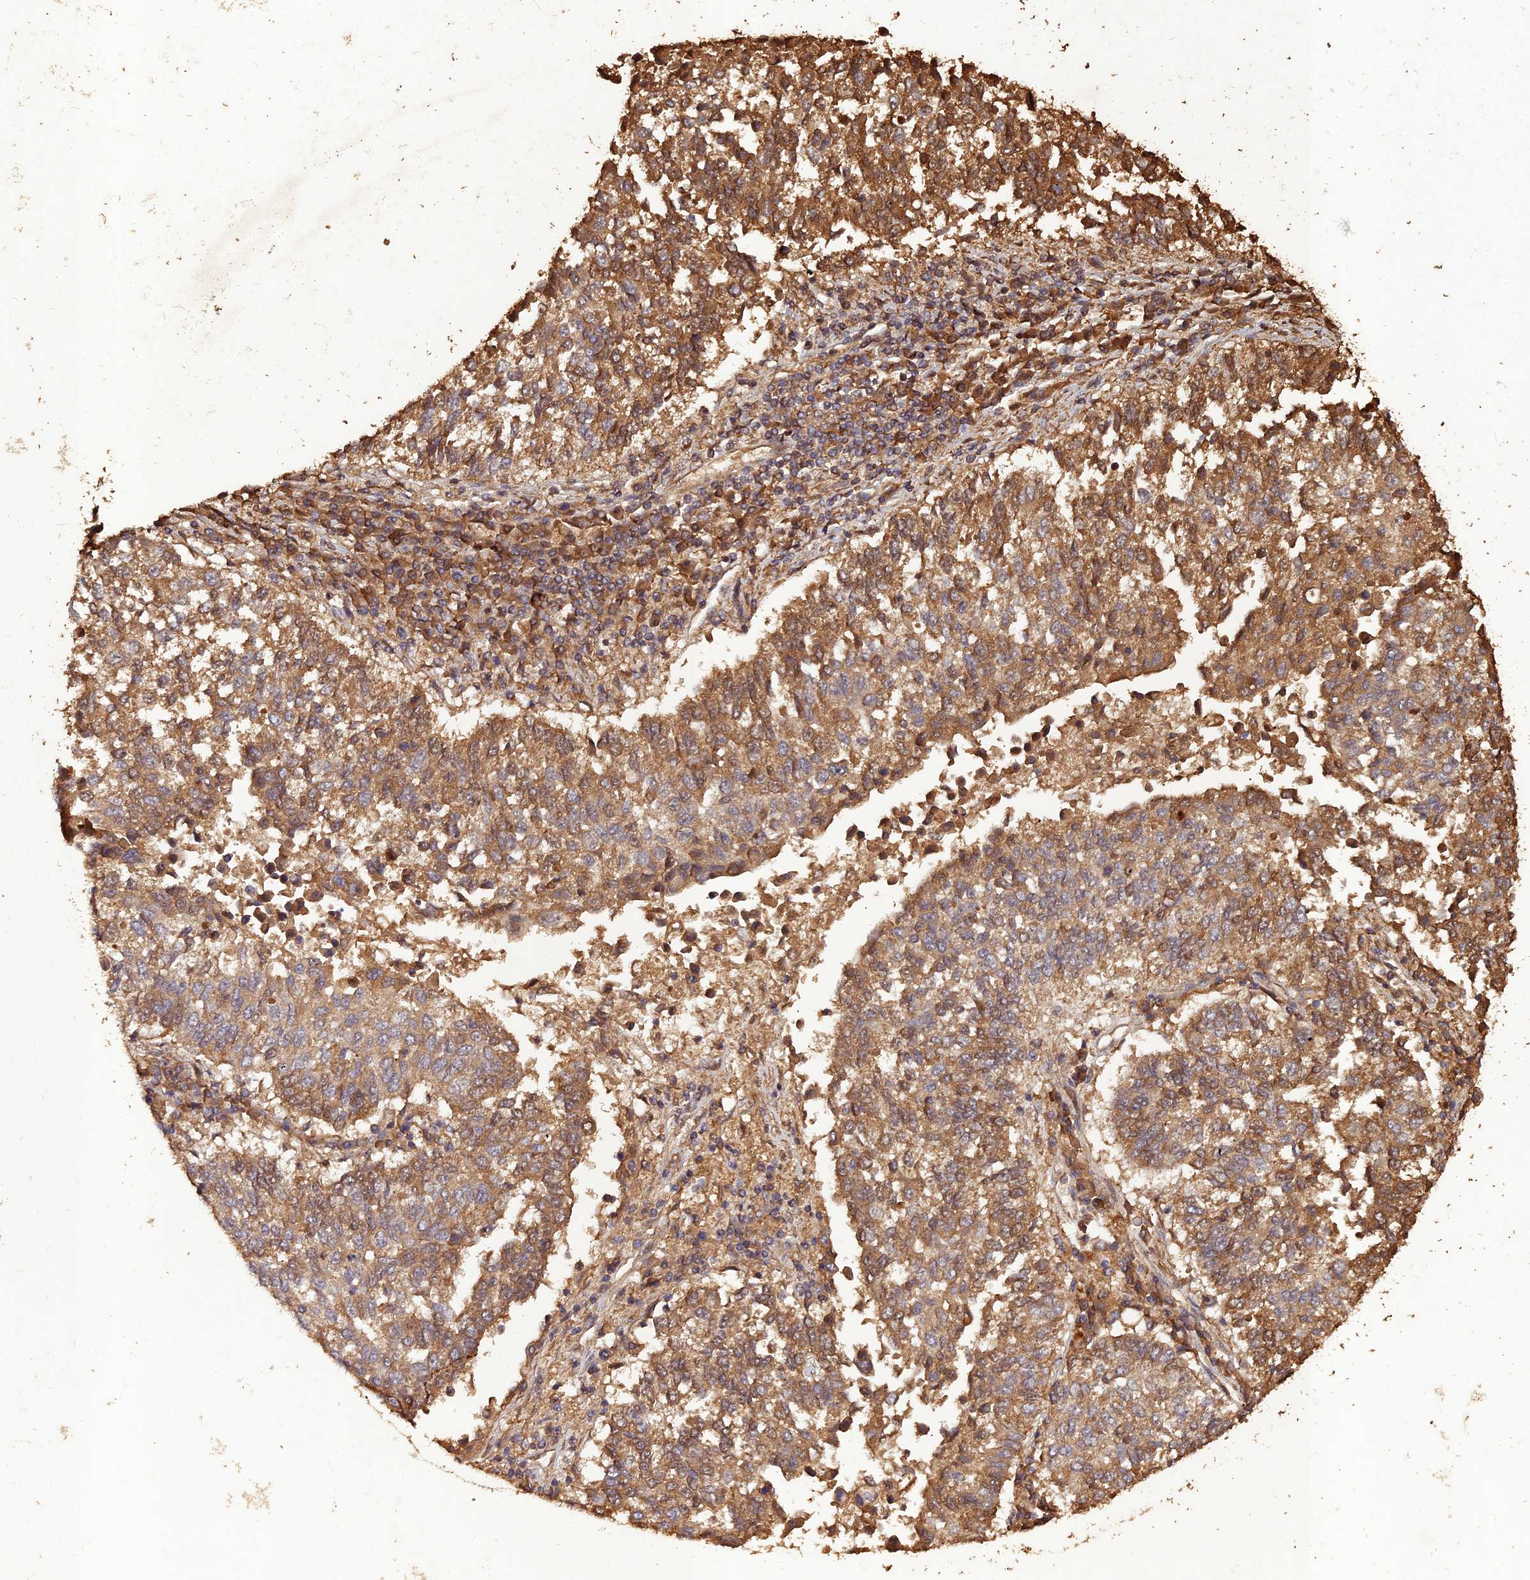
{"staining": {"intensity": "moderate", "quantity": ">75%", "location": "cytoplasmic/membranous"}, "tissue": "lung cancer", "cell_type": "Tumor cells", "image_type": "cancer", "snomed": [{"axis": "morphology", "description": "Squamous cell carcinoma, NOS"}, {"axis": "topography", "description": "Lung"}], "caption": "Immunohistochemical staining of human lung squamous cell carcinoma reveals medium levels of moderate cytoplasmic/membranous protein staining in about >75% of tumor cells. The staining was performed using DAB (3,3'-diaminobenzidine), with brown indicating positive protein expression. Nuclei are stained blue with hematoxylin.", "gene": "SYMPK", "patient": {"sex": "male", "age": 73}}